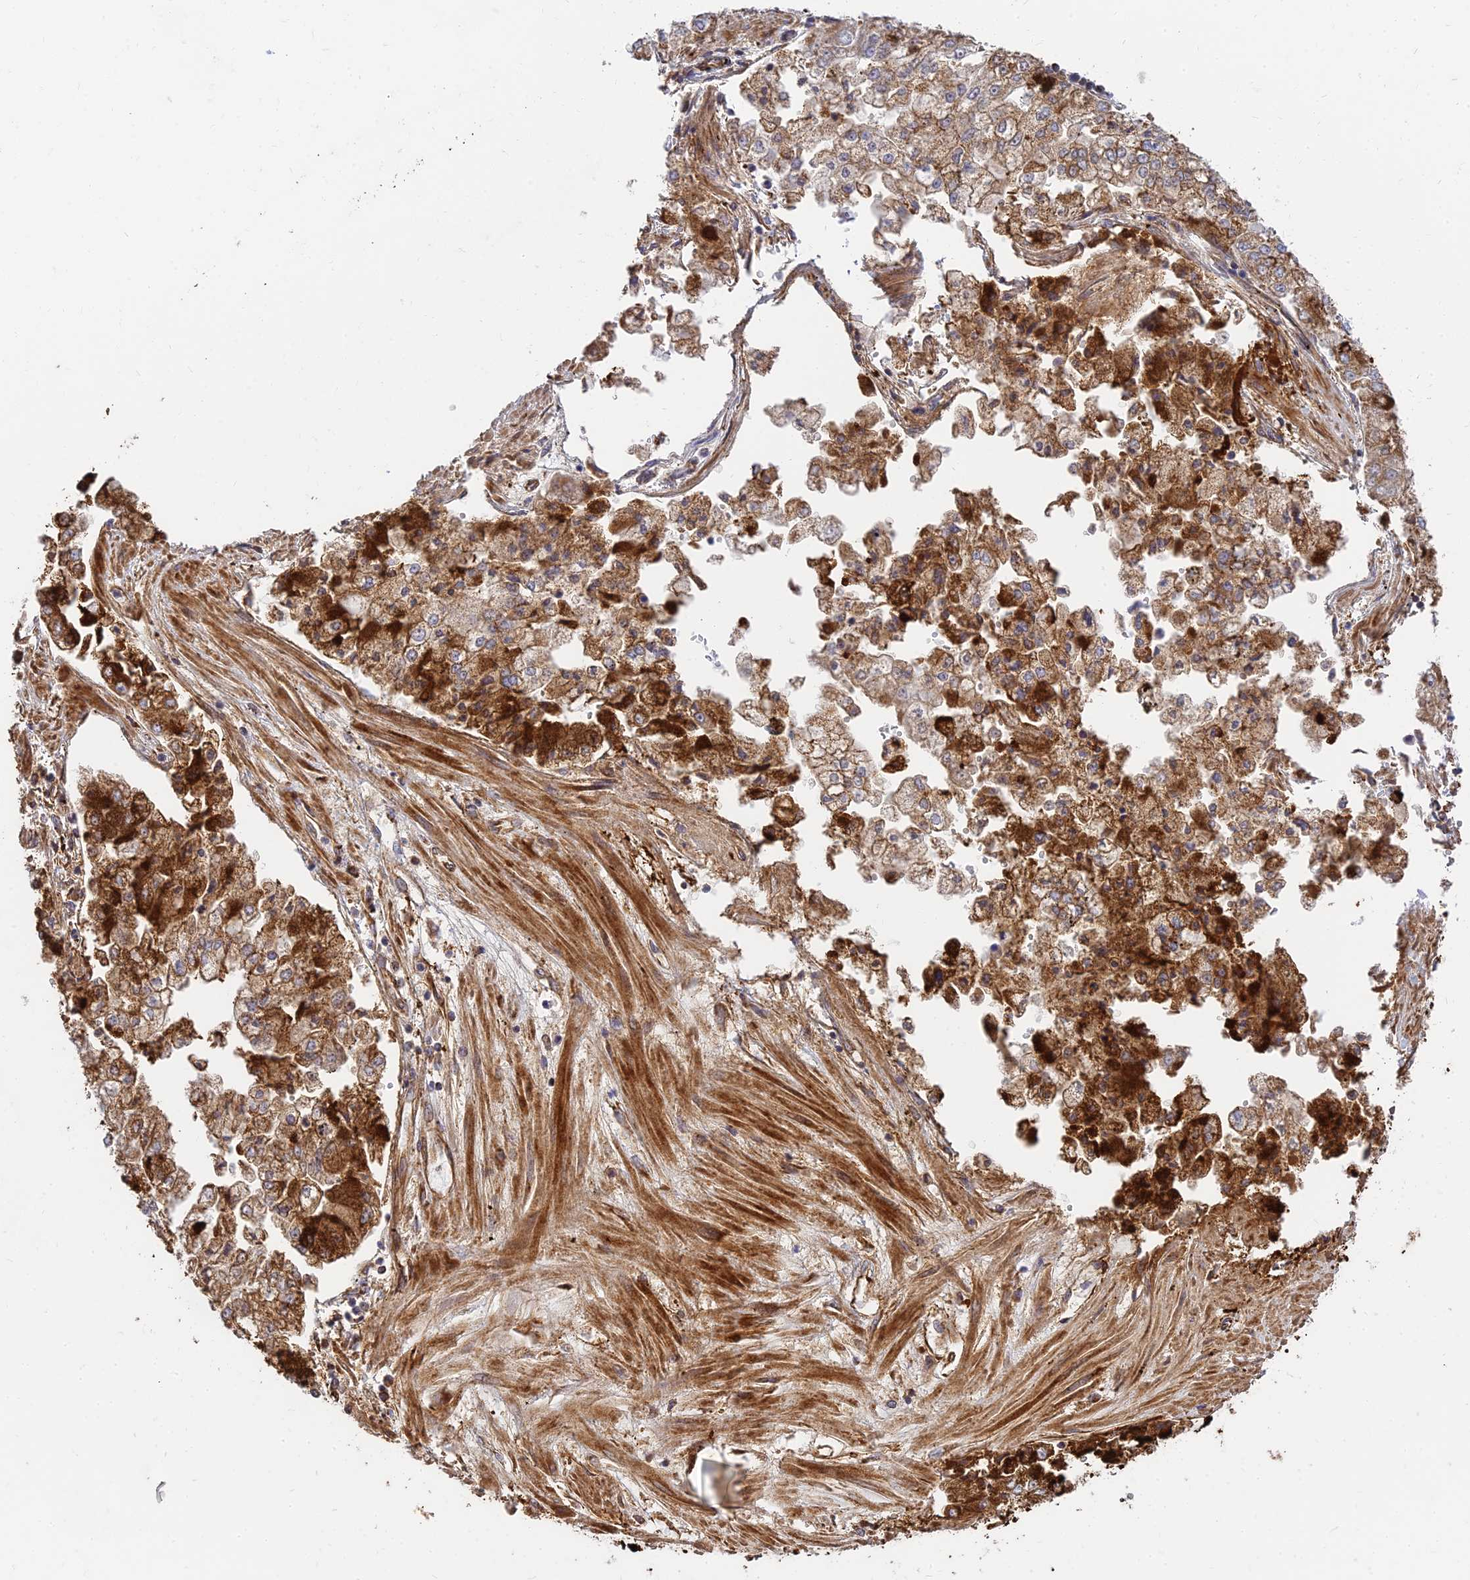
{"staining": {"intensity": "strong", "quantity": ">75%", "location": "cytoplasmic/membranous"}, "tissue": "stomach cancer", "cell_type": "Tumor cells", "image_type": "cancer", "snomed": [{"axis": "morphology", "description": "Adenocarcinoma, NOS"}, {"axis": "topography", "description": "Stomach"}], "caption": "Brown immunohistochemical staining in human adenocarcinoma (stomach) demonstrates strong cytoplasmic/membranous positivity in approximately >75% of tumor cells.", "gene": "DSTYK", "patient": {"sex": "male", "age": 76}}